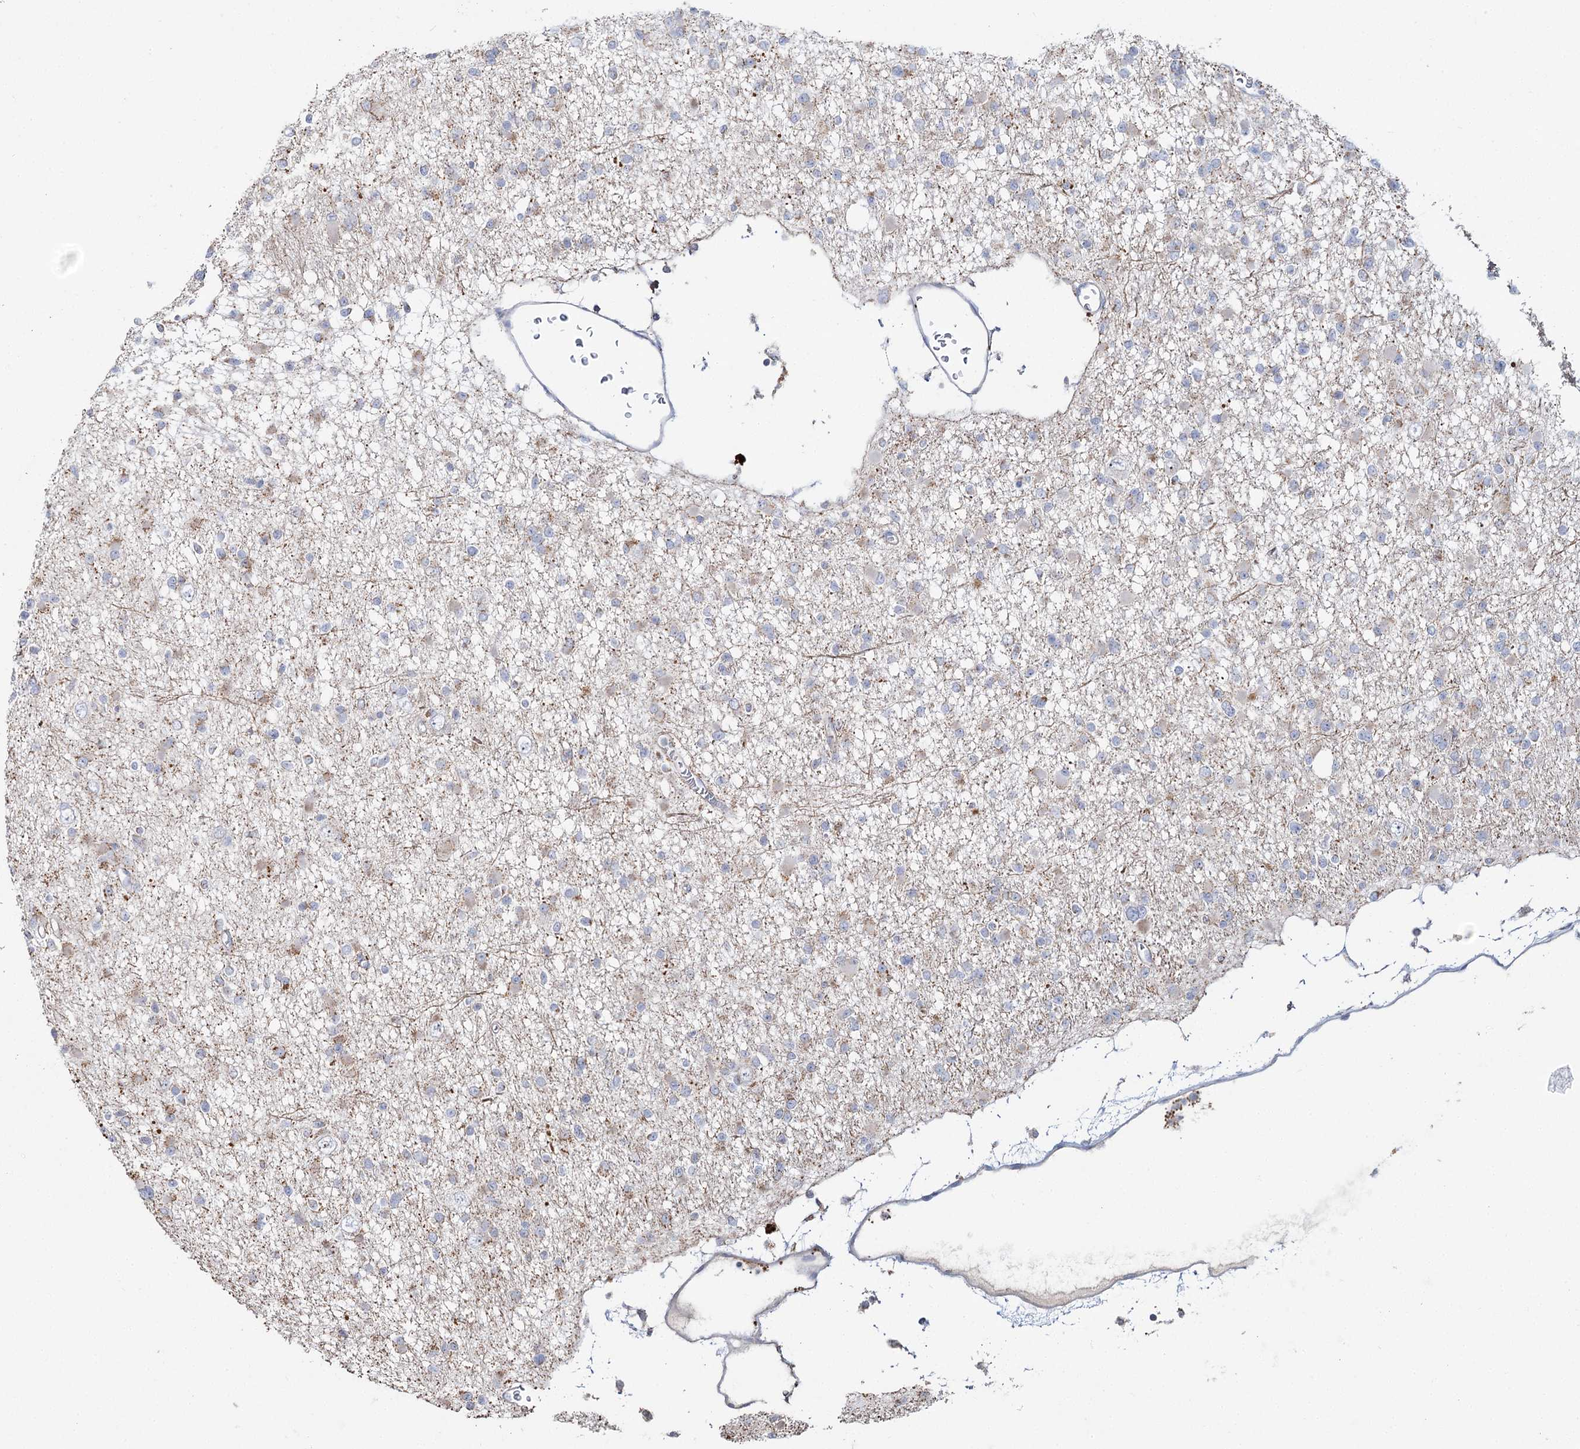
{"staining": {"intensity": "weak", "quantity": "<25%", "location": "cytoplasmic/membranous"}, "tissue": "glioma", "cell_type": "Tumor cells", "image_type": "cancer", "snomed": [{"axis": "morphology", "description": "Glioma, malignant, Low grade"}, {"axis": "topography", "description": "Brain"}], "caption": "Tumor cells show no significant positivity in glioma.", "gene": "TMEM187", "patient": {"sex": "female", "age": 22}}